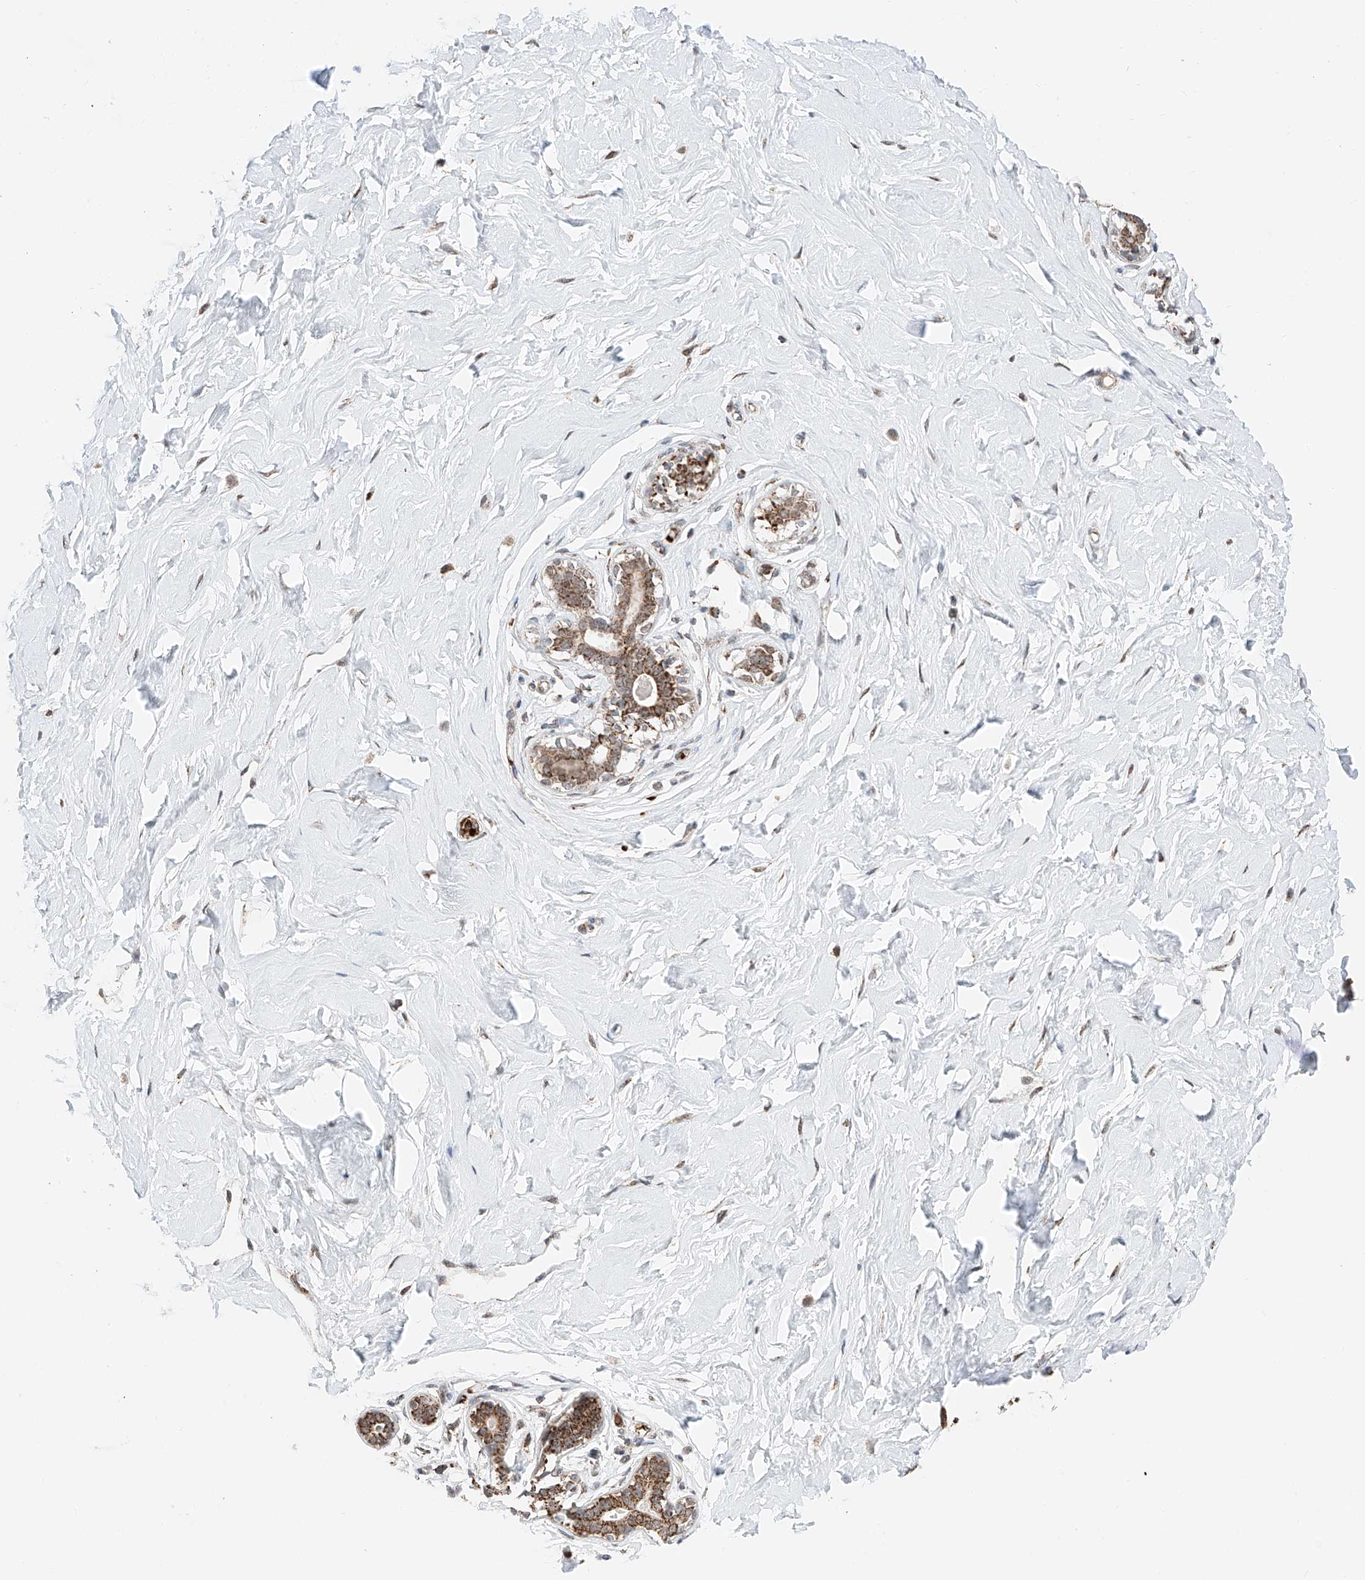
{"staining": {"intensity": "weak", "quantity": "<25%", "location": "cytoplasmic/membranous"}, "tissue": "breast", "cell_type": "Adipocytes", "image_type": "normal", "snomed": [{"axis": "morphology", "description": "Normal tissue, NOS"}, {"axis": "morphology", "description": "Adenoma, NOS"}, {"axis": "topography", "description": "Breast"}], "caption": "Adipocytes are negative for protein expression in unremarkable human breast. (Stains: DAB immunohistochemistry with hematoxylin counter stain, Microscopy: brightfield microscopy at high magnification).", "gene": "ZSCAN29", "patient": {"sex": "female", "age": 23}}